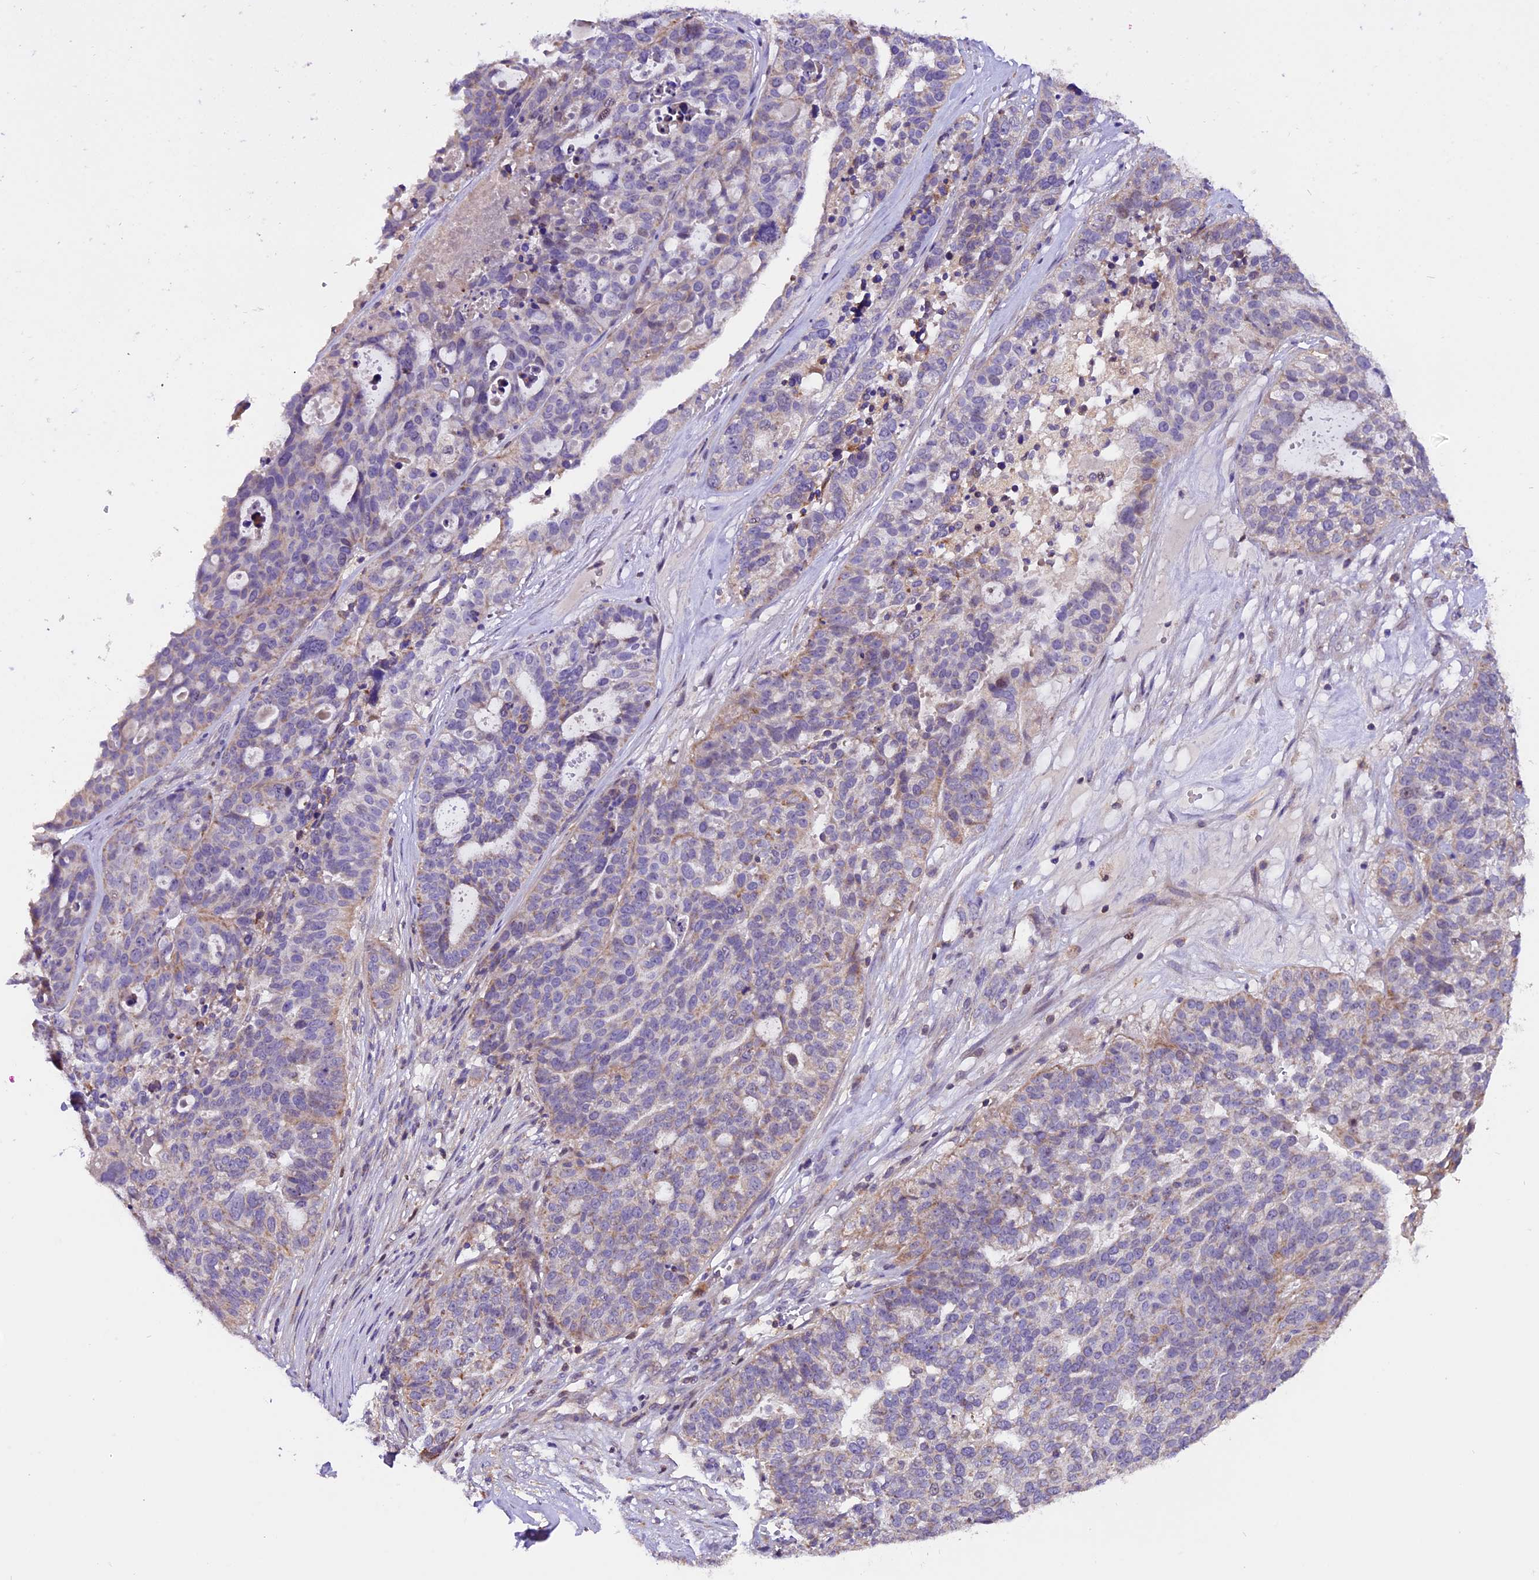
{"staining": {"intensity": "negative", "quantity": "none", "location": "none"}, "tissue": "ovarian cancer", "cell_type": "Tumor cells", "image_type": "cancer", "snomed": [{"axis": "morphology", "description": "Cystadenocarcinoma, serous, NOS"}, {"axis": "topography", "description": "Ovary"}], "caption": "DAB immunohistochemical staining of human ovarian serous cystadenocarcinoma shows no significant expression in tumor cells.", "gene": "DDX28", "patient": {"sex": "female", "age": 59}}